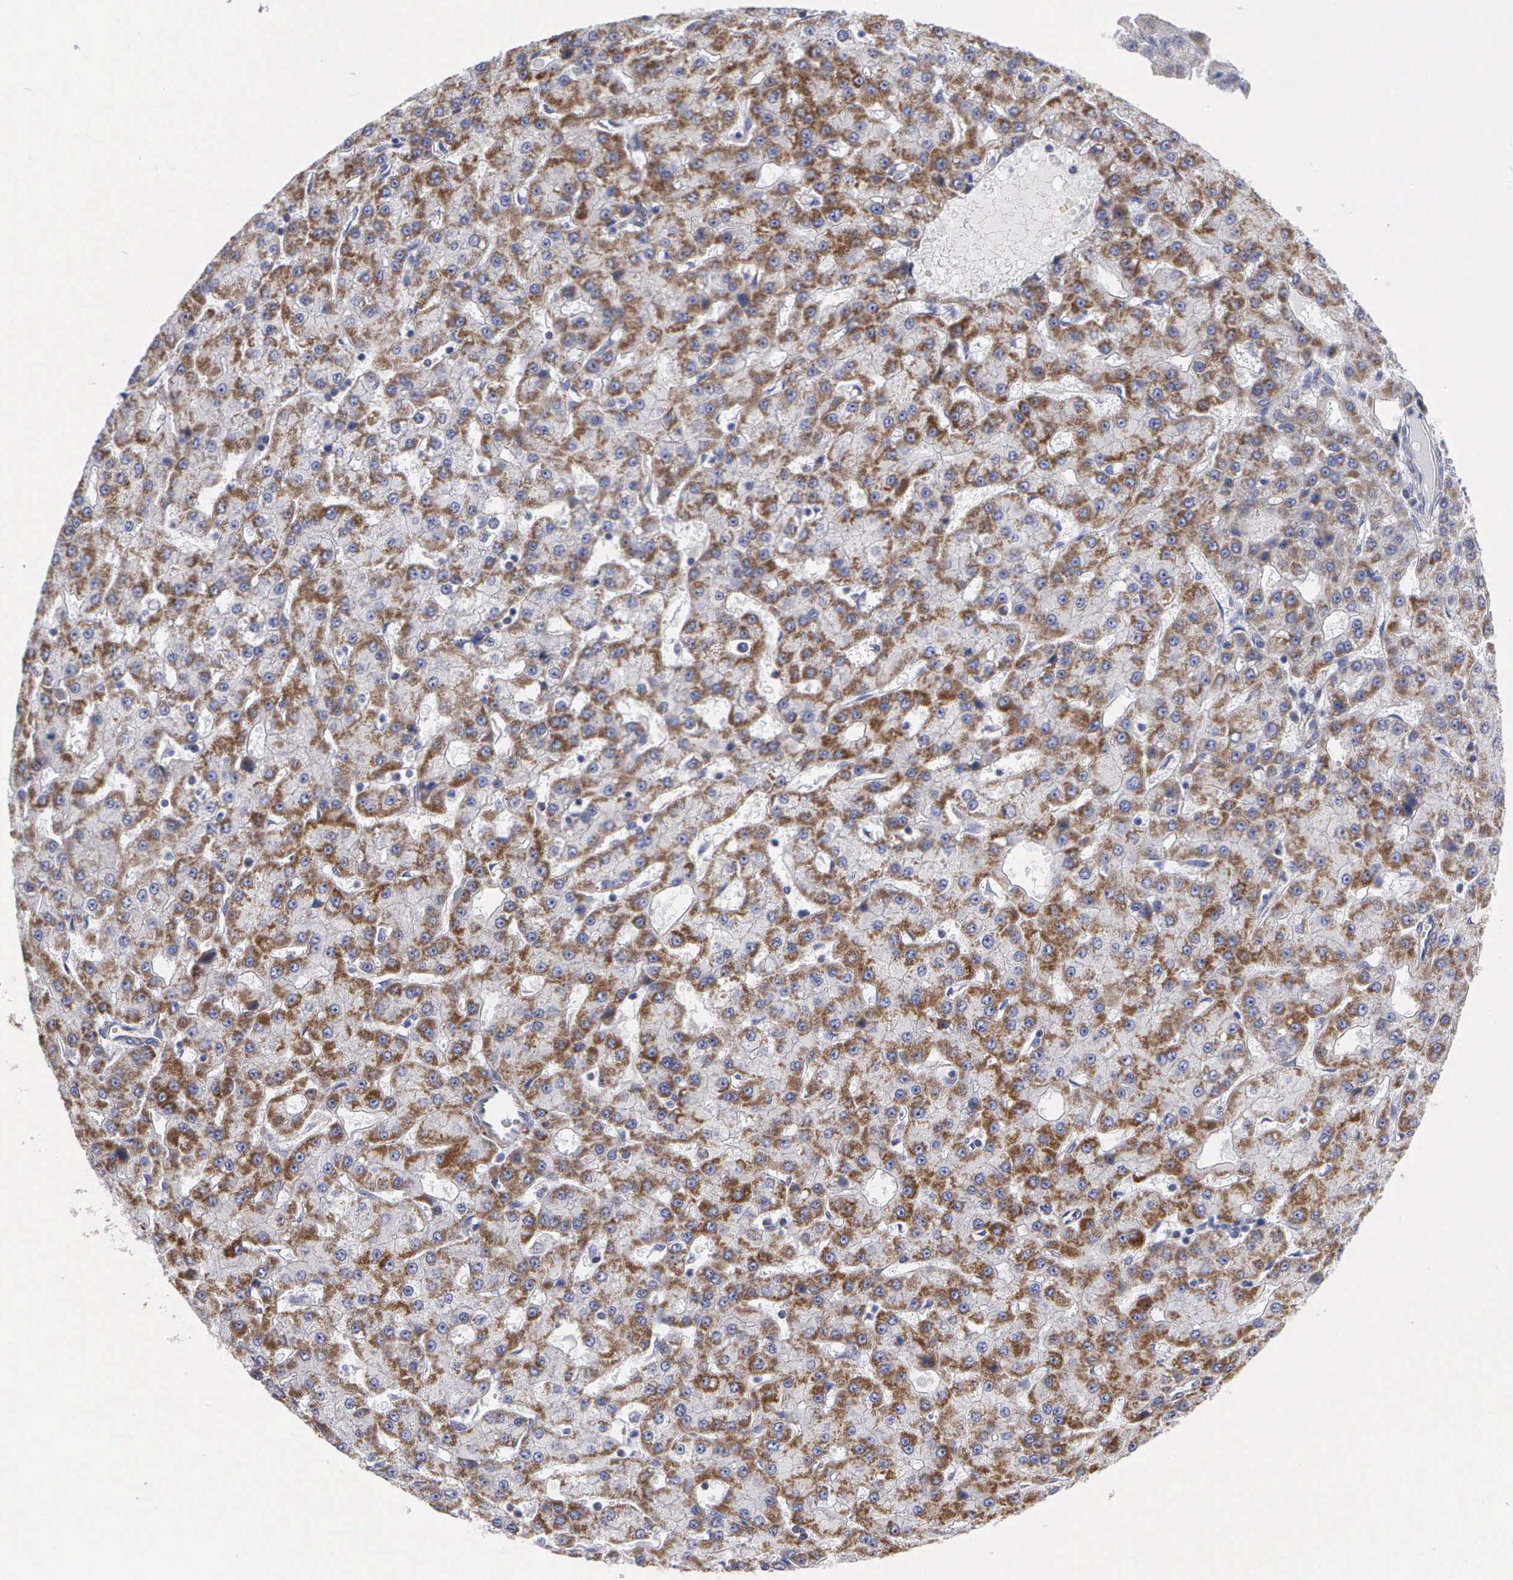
{"staining": {"intensity": "moderate", "quantity": ">75%", "location": "cytoplasmic/membranous"}, "tissue": "liver cancer", "cell_type": "Tumor cells", "image_type": "cancer", "snomed": [{"axis": "morphology", "description": "Carcinoma, Hepatocellular, NOS"}, {"axis": "topography", "description": "Liver"}], "caption": "Liver hepatocellular carcinoma stained for a protein (brown) shows moderate cytoplasmic/membranous positive expression in approximately >75% of tumor cells.", "gene": "APOOL", "patient": {"sex": "male", "age": 47}}